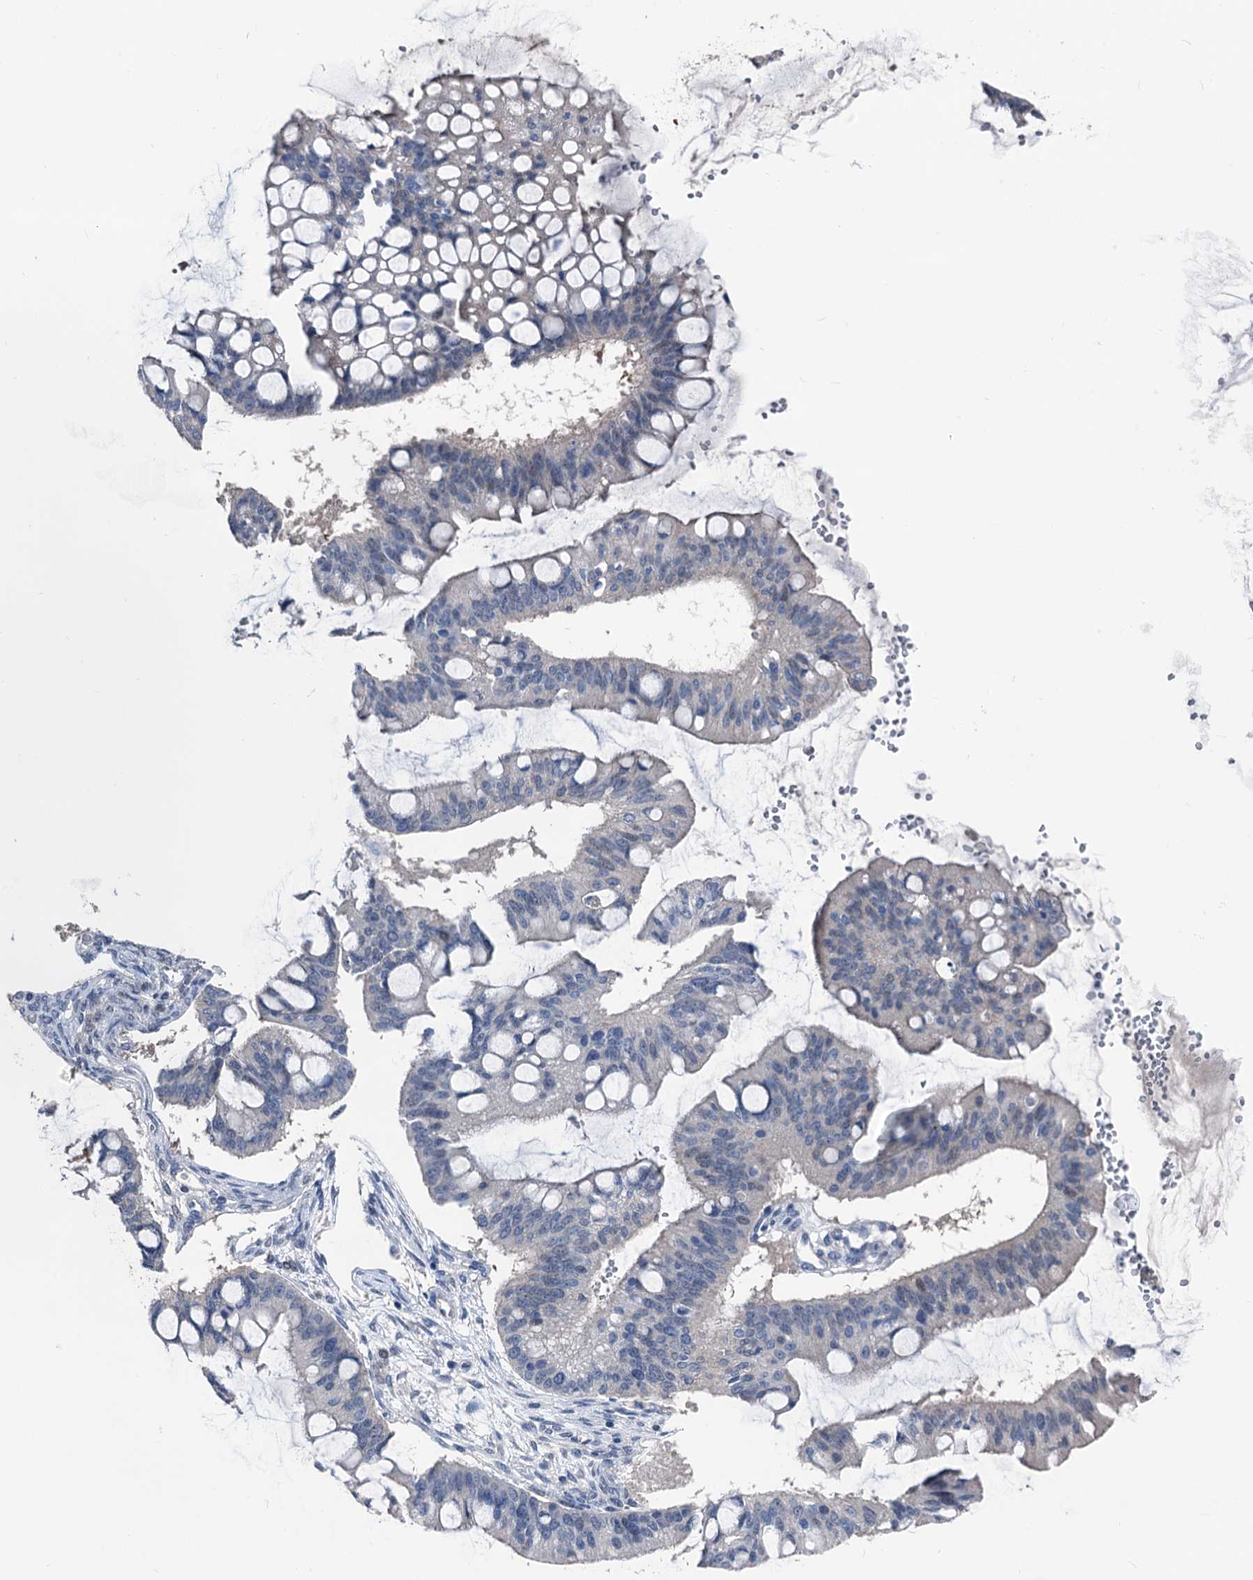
{"staining": {"intensity": "weak", "quantity": "<25%", "location": "cytoplasmic/membranous"}, "tissue": "ovarian cancer", "cell_type": "Tumor cells", "image_type": "cancer", "snomed": [{"axis": "morphology", "description": "Cystadenocarcinoma, mucinous, NOS"}, {"axis": "topography", "description": "Ovary"}], "caption": "Histopathology image shows no protein expression in tumor cells of ovarian cancer (mucinous cystadenocarcinoma) tissue.", "gene": "GLO1", "patient": {"sex": "female", "age": 73}}